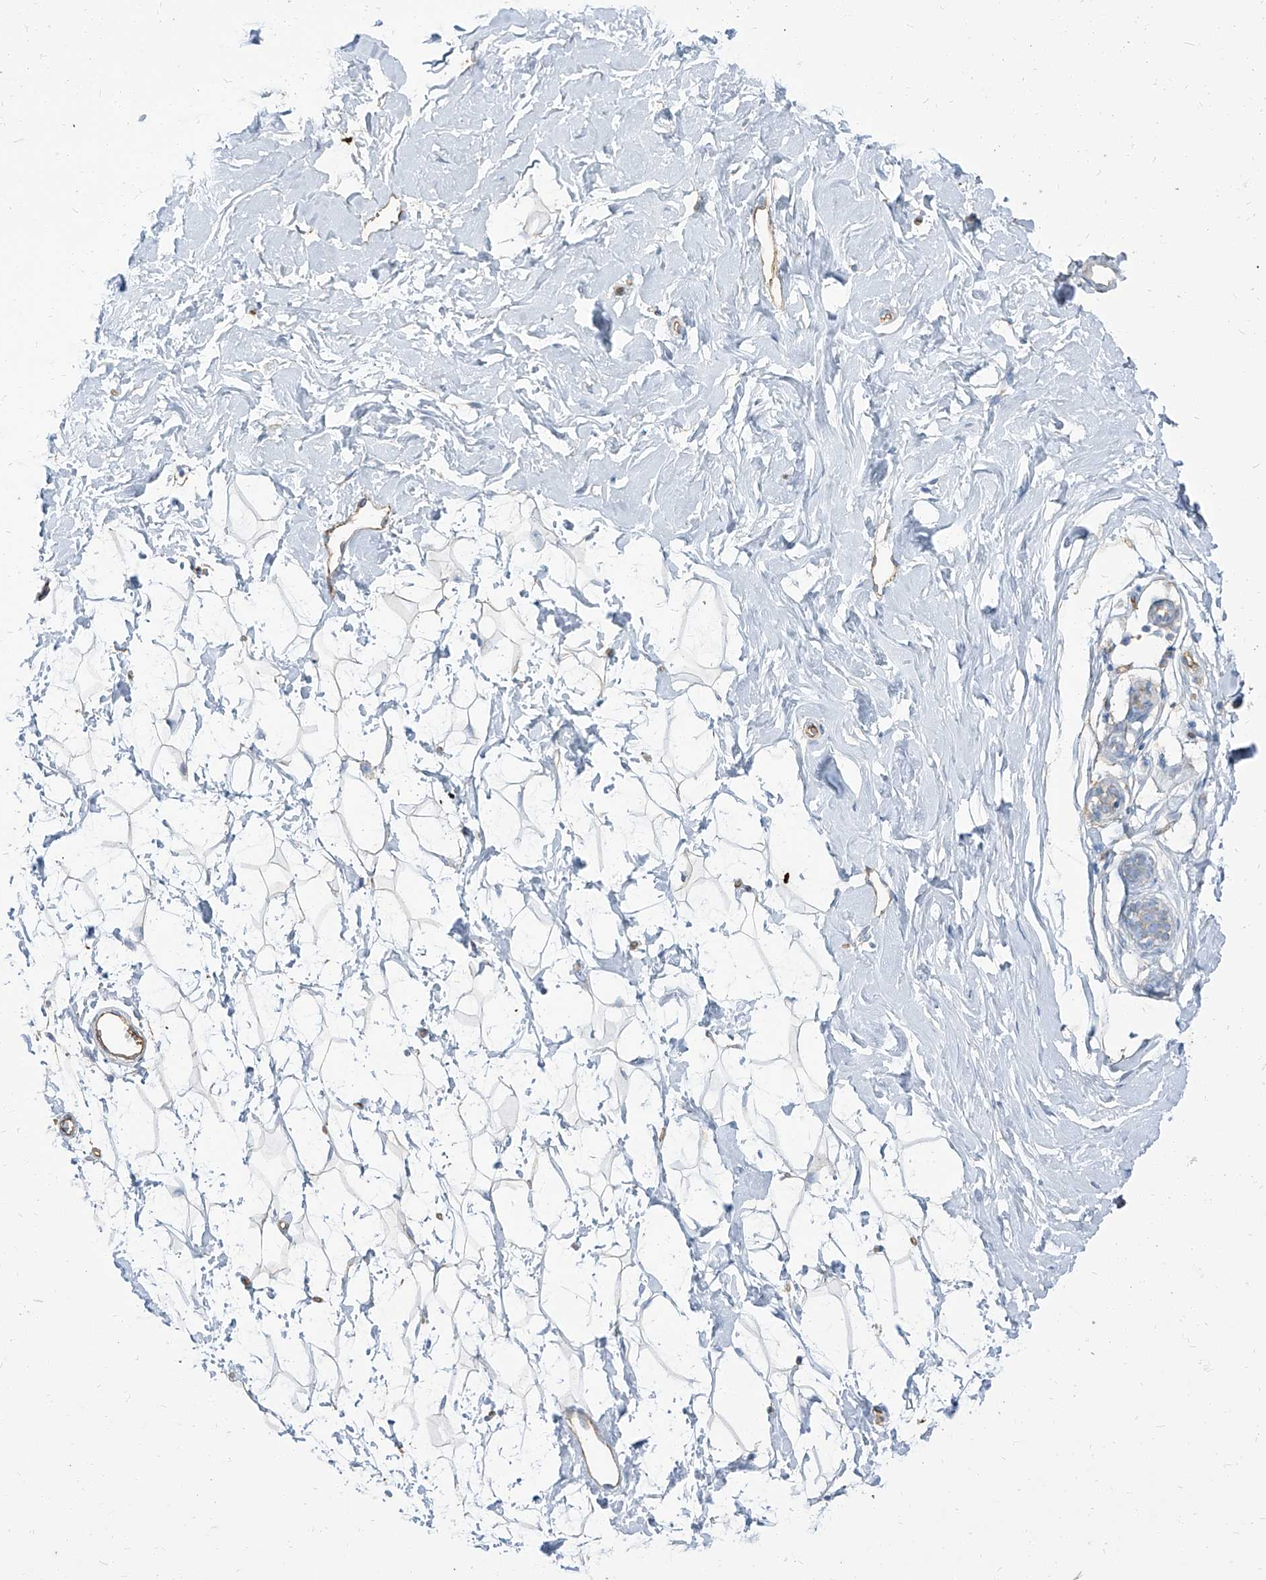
{"staining": {"intensity": "negative", "quantity": "none", "location": "none"}, "tissue": "breast", "cell_type": "Adipocytes", "image_type": "normal", "snomed": [{"axis": "morphology", "description": "Normal tissue, NOS"}, {"axis": "morphology", "description": "Adenoma, NOS"}, {"axis": "topography", "description": "Breast"}], "caption": "Immunohistochemistry (IHC) histopathology image of unremarkable human breast stained for a protein (brown), which shows no expression in adipocytes.", "gene": "TXLNB", "patient": {"sex": "female", "age": 23}}